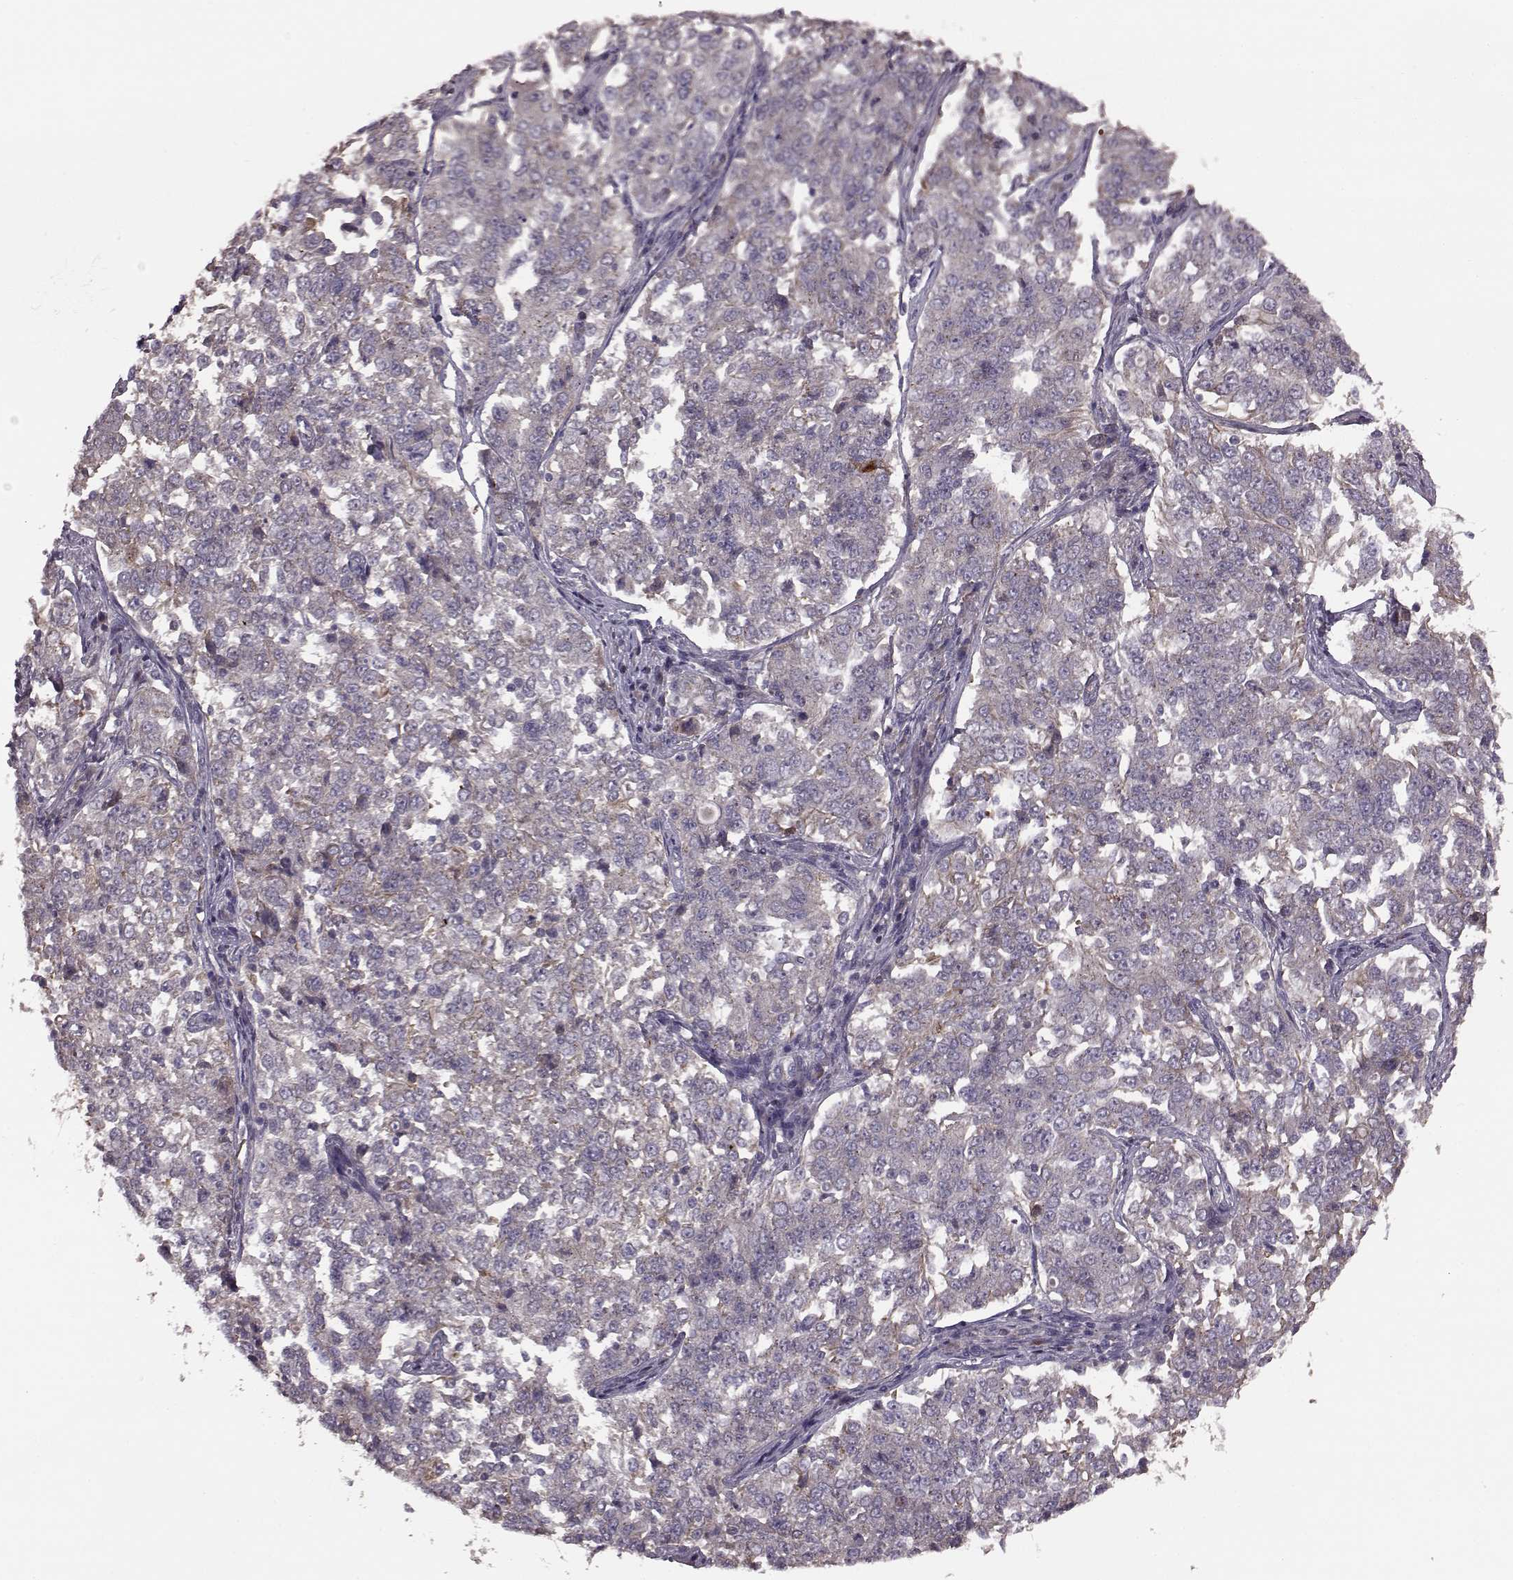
{"staining": {"intensity": "negative", "quantity": "none", "location": "none"}, "tissue": "endometrial cancer", "cell_type": "Tumor cells", "image_type": "cancer", "snomed": [{"axis": "morphology", "description": "Adenocarcinoma, NOS"}, {"axis": "topography", "description": "Endometrium"}], "caption": "Human endometrial cancer (adenocarcinoma) stained for a protein using immunohistochemistry (IHC) exhibits no staining in tumor cells.", "gene": "NTF3", "patient": {"sex": "female", "age": 43}}